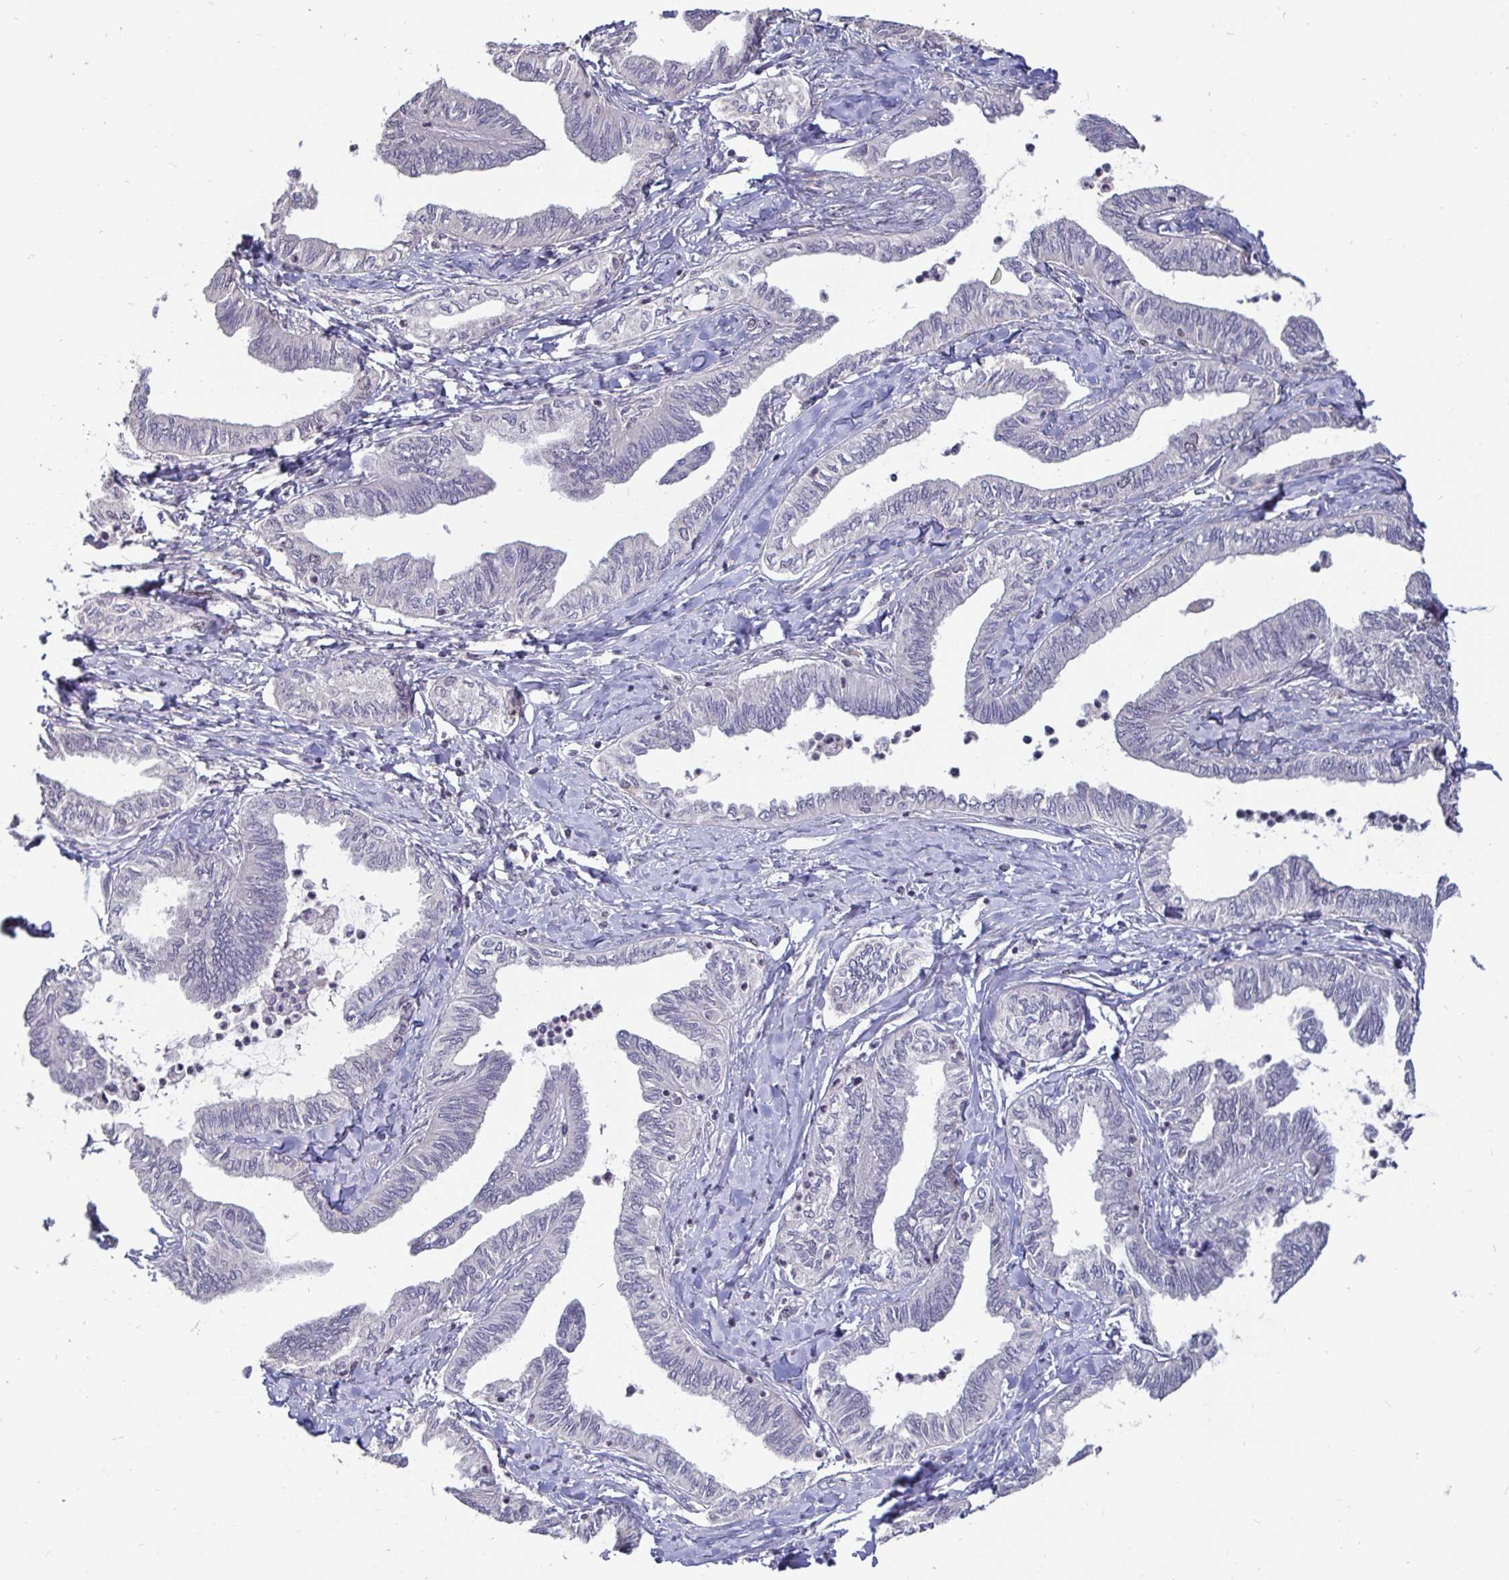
{"staining": {"intensity": "negative", "quantity": "none", "location": "none"}, "tissue": "ovarian cancer", "cell_type": "Tumor cells", "image_type": "cancer", "snomed": [{"axis": "morphology", "description": "Carcinoma, endometroid"}, {"axis": "topography", "description": "Ovary"}], "caption": "There is no significant staining in tumor cells of endometroid carcinoma (ovarian). Nuclei are stained in blue.", "gene": "ANLN", "patient": {"sex": "female", "age": 70}}